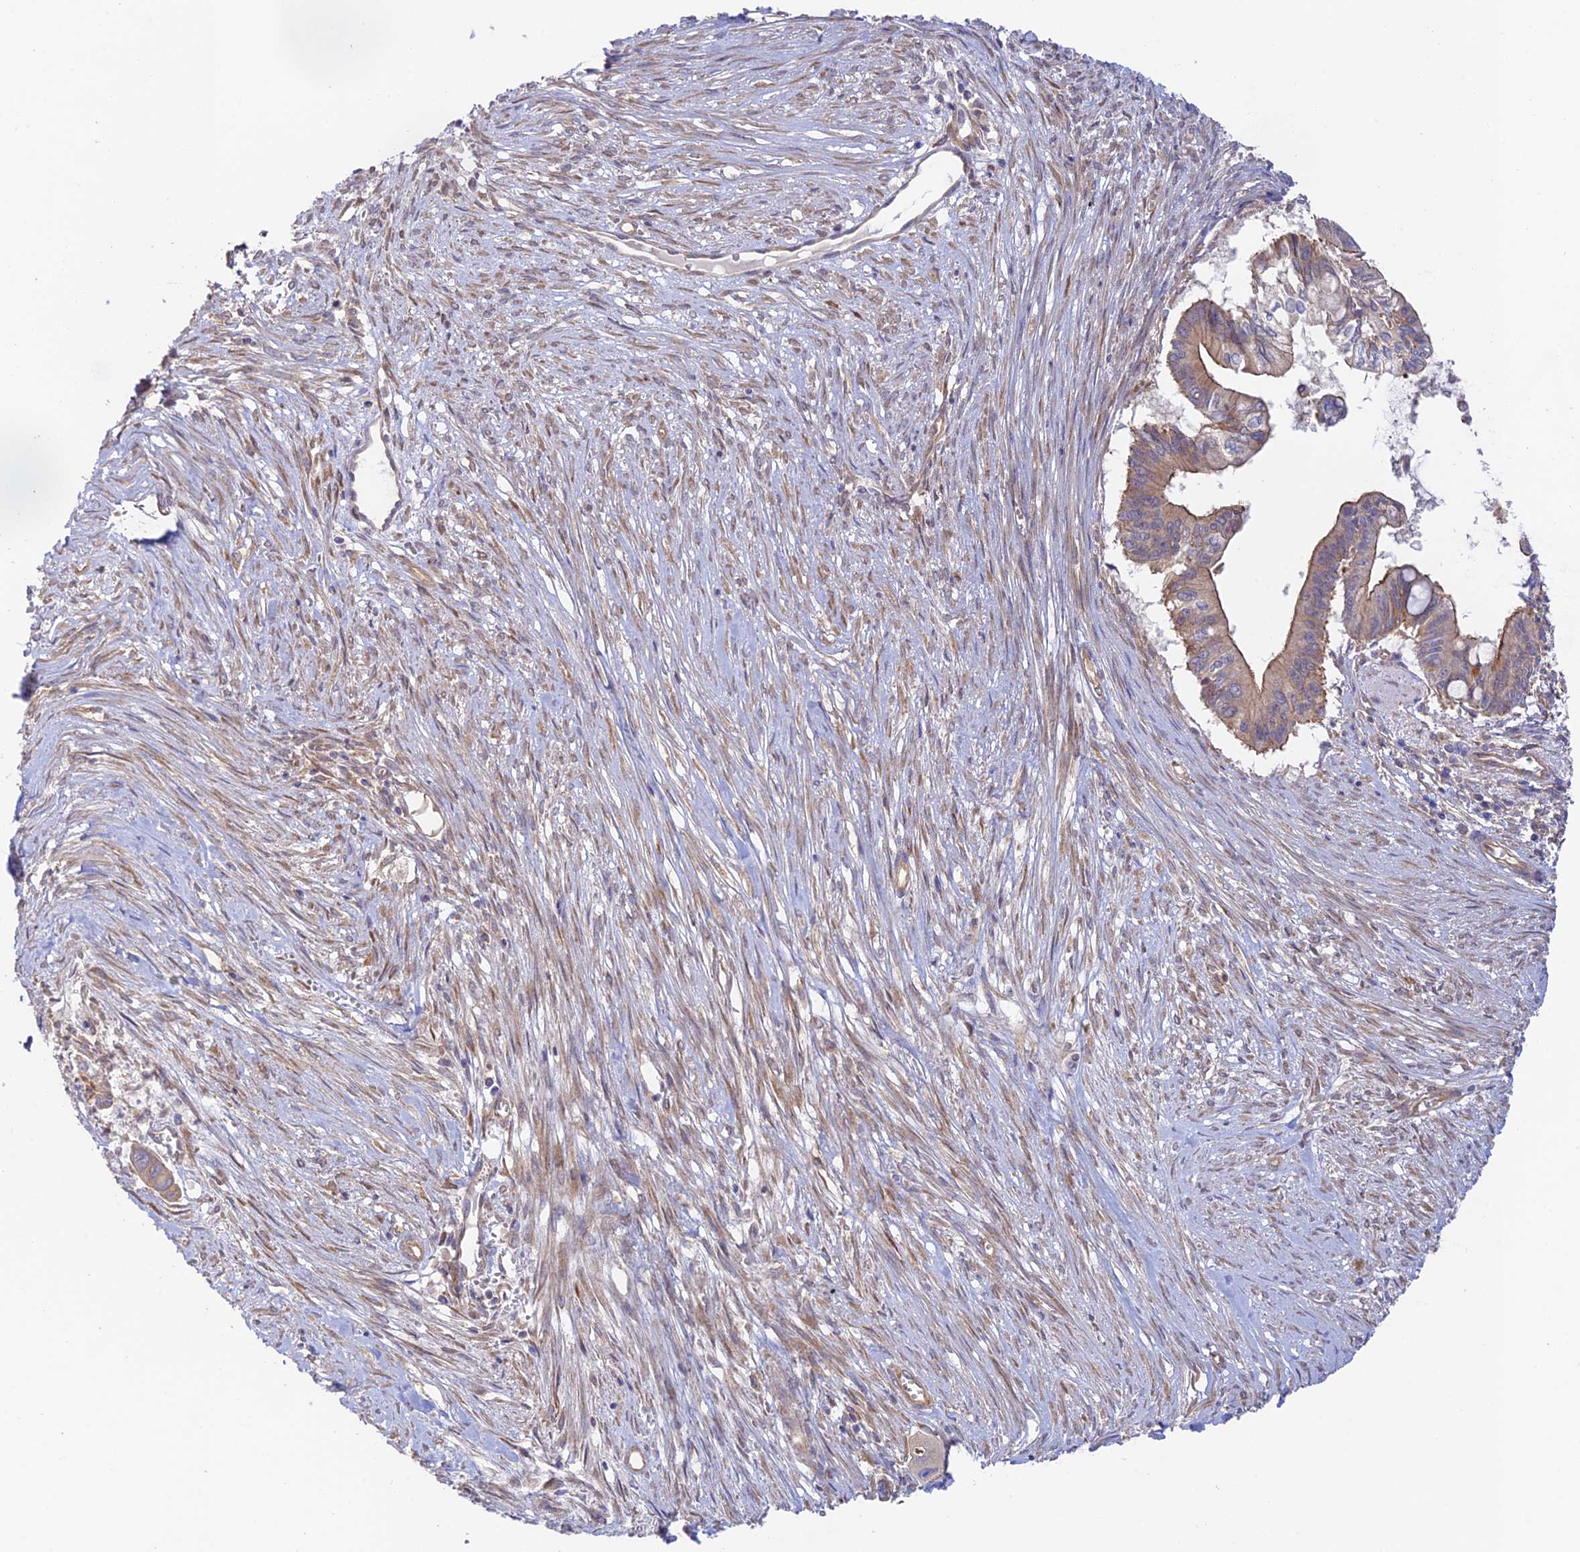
{"staining": {"intensity": "moderate", "quantity": "25%-75%", "location": "cytoplasmic/membranous"}, "tissue": "pancreatic cancer", "cell_type": "Tumor cells", "image_type": "cancer", "snomed": [{"axis": "morphology", "description": "Adenocarcinoma, NOS"}, {"axis": "topography", "description": "Pancreas"}], "caption": "Human pancreatic adenocarcinoma stained with a brown dye reveals moderate cytoplasmic/membranous positive positivity in about 25%-75% of tumor cells.", "gene": "MYO9A", "patient": {"sex": "male", "age": 68}}